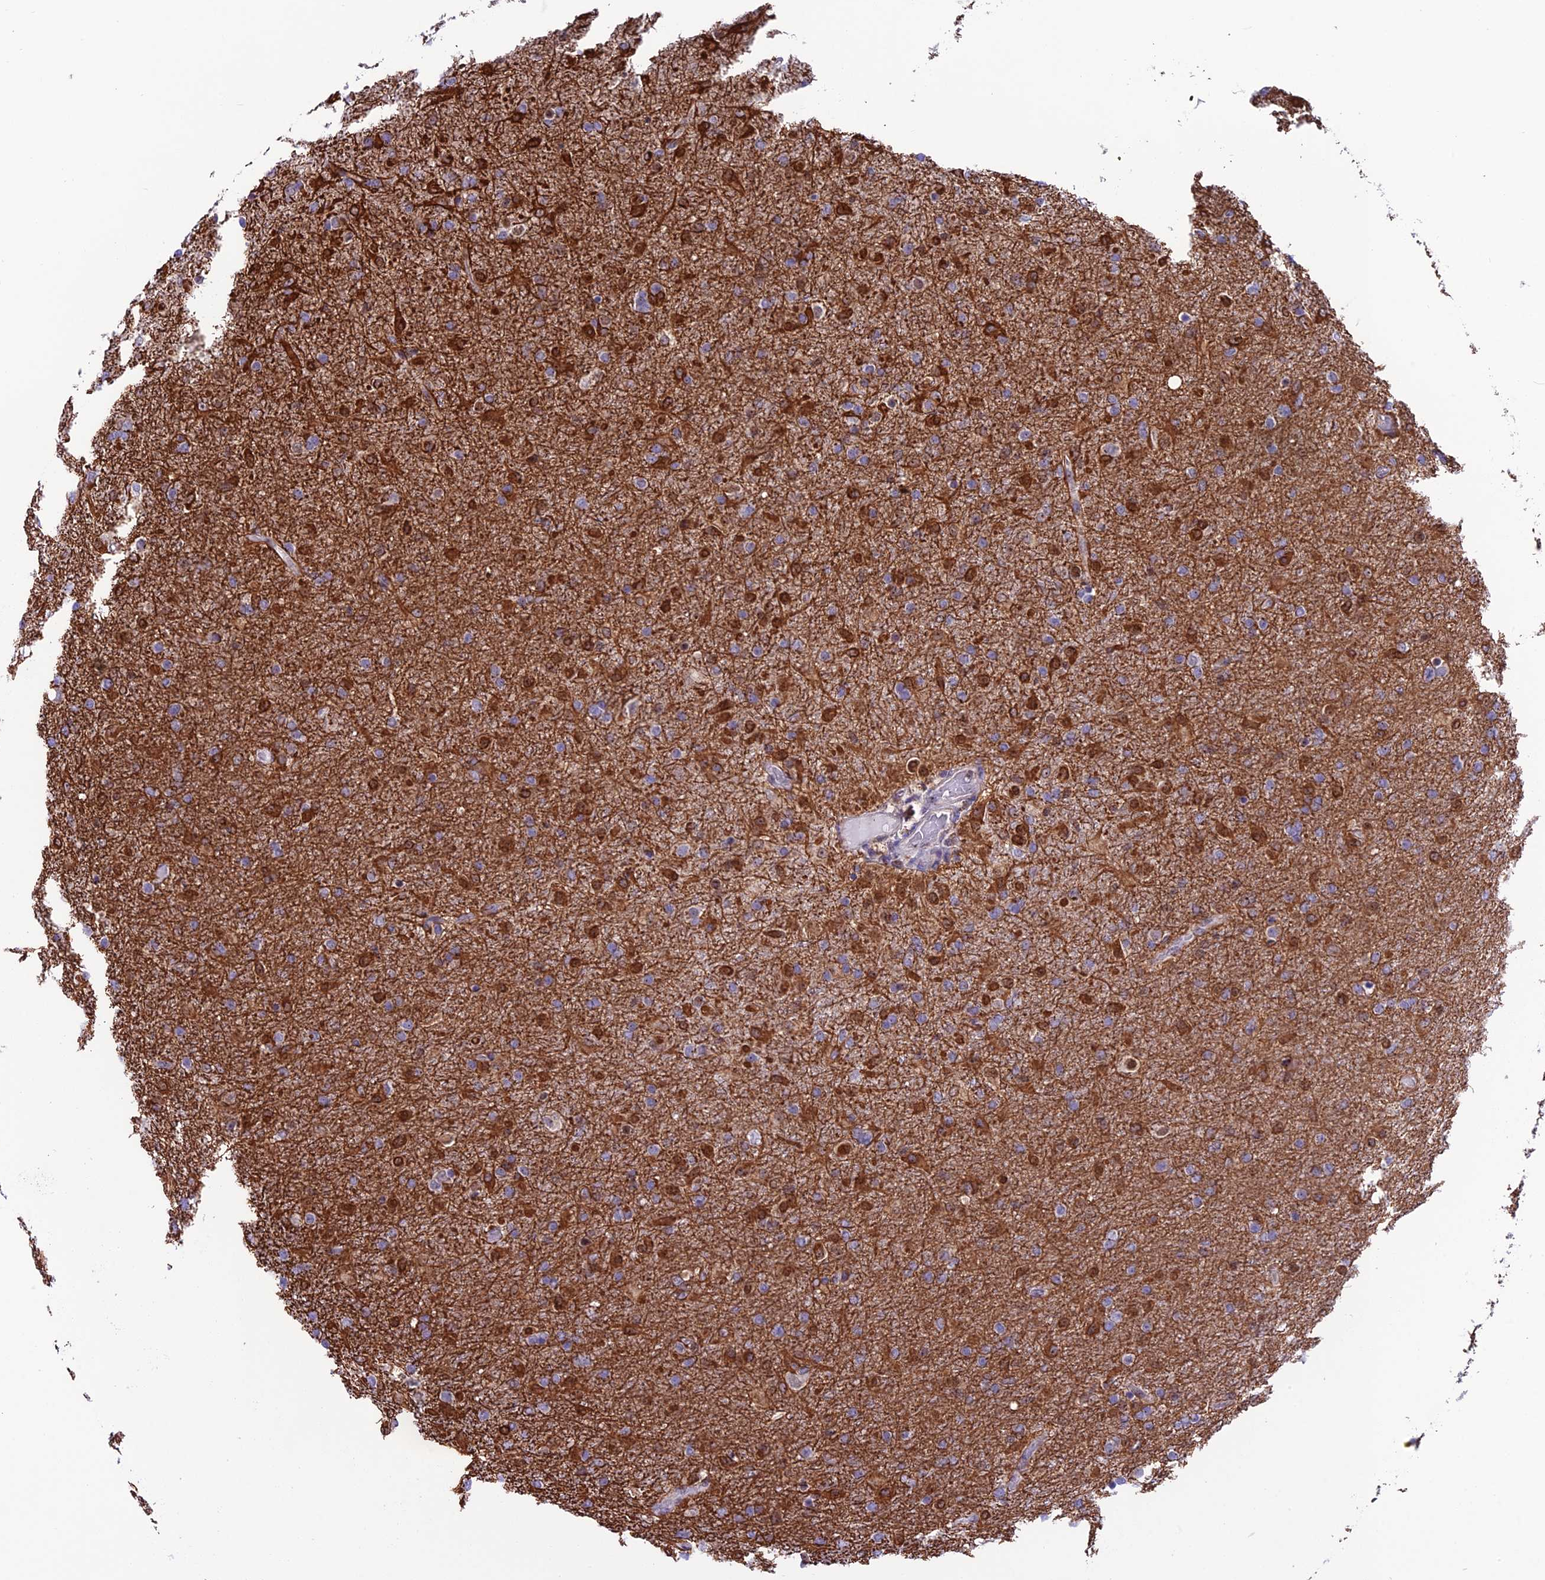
{"staining": {"intensity": "negative", "quantity": "none", "location": "none"}, "tissue": "glioma", "cell_type": "Tumor cells", "image_type": "cancer", "snomed": [{"axis": "morphology", "description": "Glioma, malignant, Low grade"}, {"axis": "topography", "description": "Brain"}], "caption": "DAB (3,3'-diaminobenzidine) immunohistochemical staining of glioma exhibits no significant staining in tumor cells. Brightfield microscopy of immunohistochemistry stained with DAB (brown) and hematoxylin (blue), captured at high magnification.", "gene": "MIS12", "patient": {"sex": "male", "age": 65}}